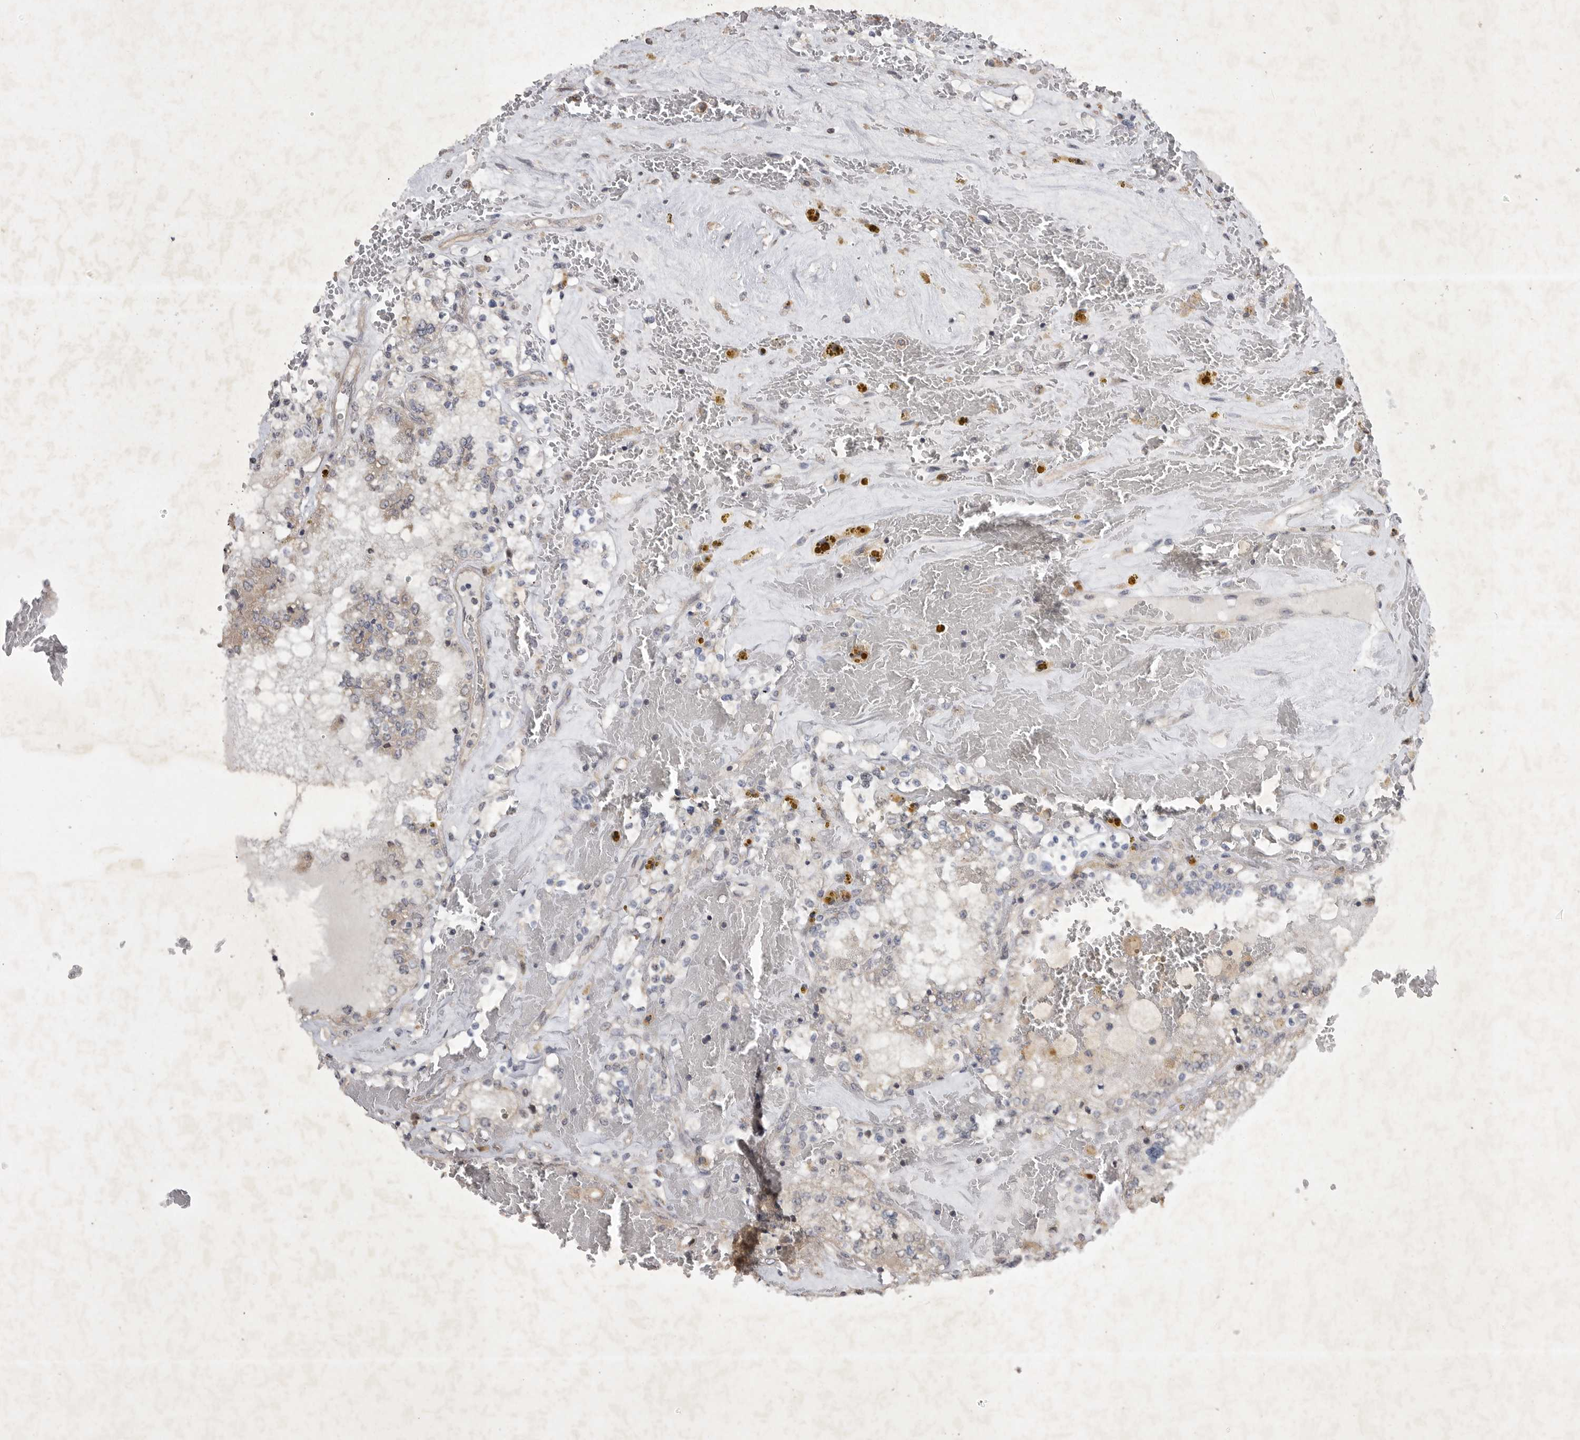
{"staining": {"intensity": "negative", "quantity": "none", "location": "none"}, "tissue": "renal cancer", "cell_type": "Tumor cells", "image_type": "cancer", "snomed": [{"axis": "morphology", "description": "Adenocarcinoma, NOS"}, {"axis": "topography", "description": "Kidney"}], "caption": "An IHC micrograph of renal cancer is shown. There is no staining in tumor cells of renal cancer. (DAB IHC with hematoxylin counter stain).", "gene": "EDEM3", "patient": {"sex": "female", "age": 56}}